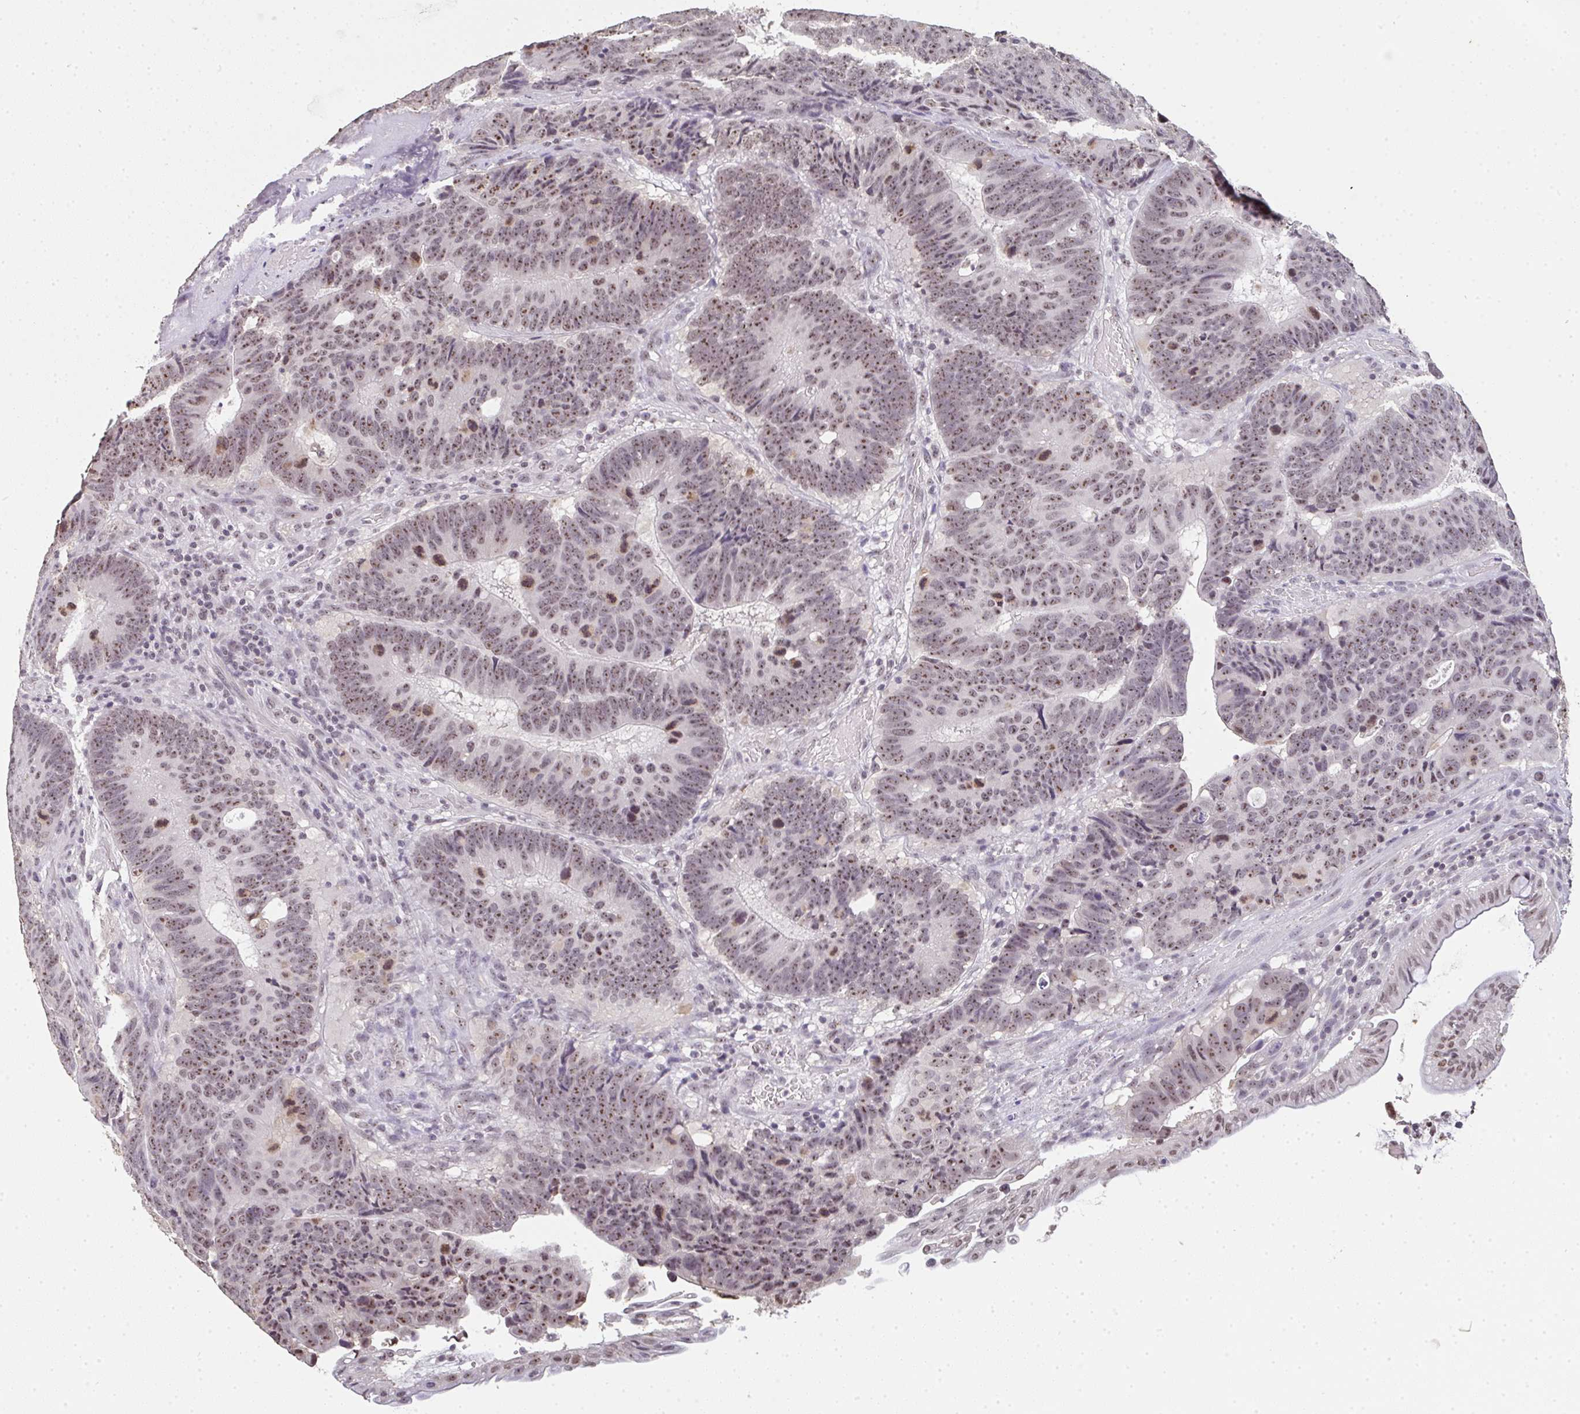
{"staining": {"intensity": "moderate", "quantity": ">75%", "location": "nuclear"}, "tissue": "colorectal cancer", "cell_type": "Tumor cells", "image_type": "cancer", "snomed": [{"axis": "morphology", "description": "Adenocarcinoma, NOS"}, {"axis": "topography", "description": "Colon"}], "caption": "High-power microscopy captured an immunohistochemistry (IHC) micrograph of colorectal adenocarcinoma, revealing moderate nuclear staining in about >75% of tumor cells.", "gene": "DKC1", "patient": {"sex": "male", "age": 62}}